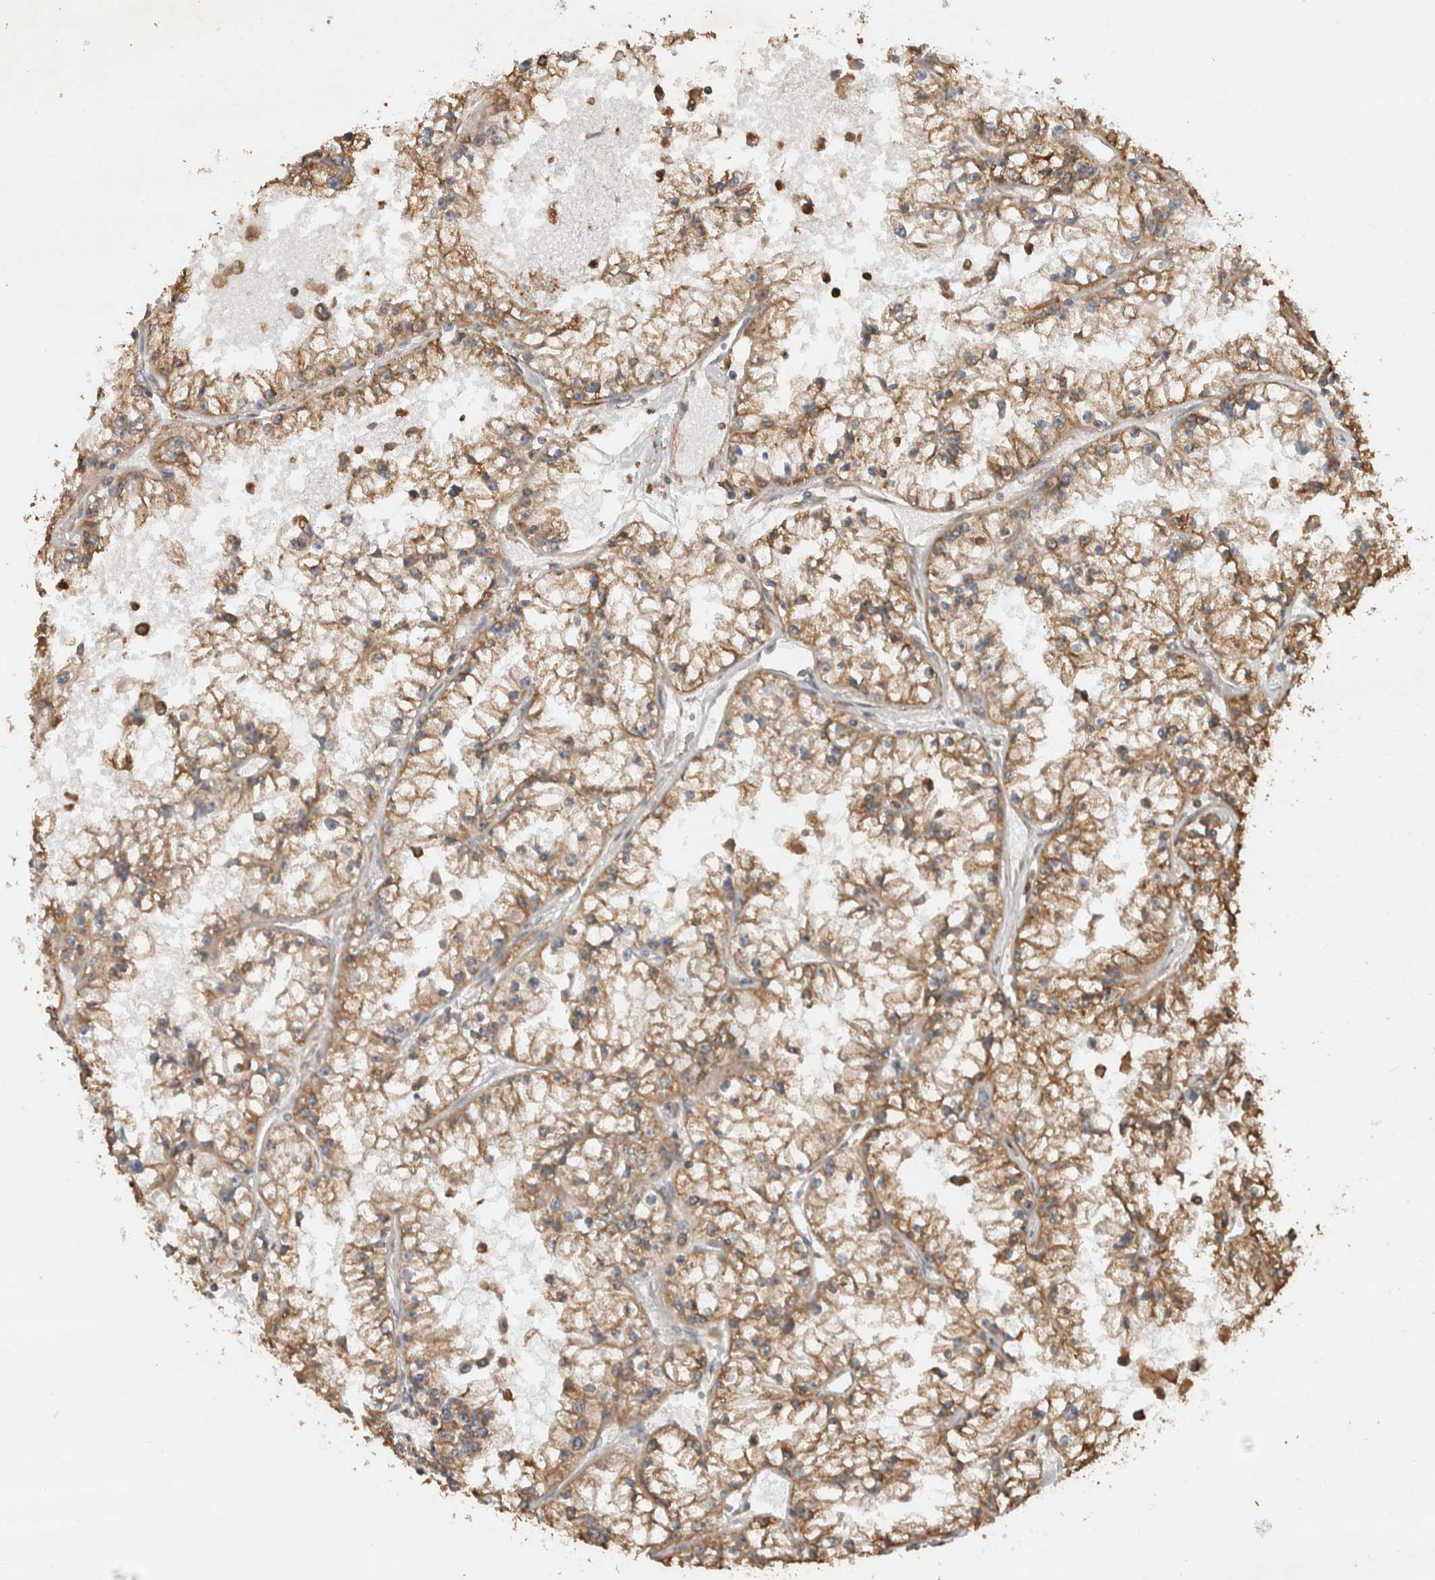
{"staining": {"intensity": "moderate", "quantity": ">75%", "location": "cytoplasmic/membranous"}, "tissue": "renal cancer", "cell_type": "Tumor cells", "image_type": "cancer", "snomed": [{"axis": "morphology", "description": "Adenocarcinoma, NOS"}, {"axis": "topography", "description": "Kidney"}], "caption": "Brown immunohistochemical staining in renal cancer exhibits moderate cytoplasmic/membranous staining in about >75% of tumor cells.", "gene": "OTUD7B", "patient": {"sex": "male", "age": 56}}